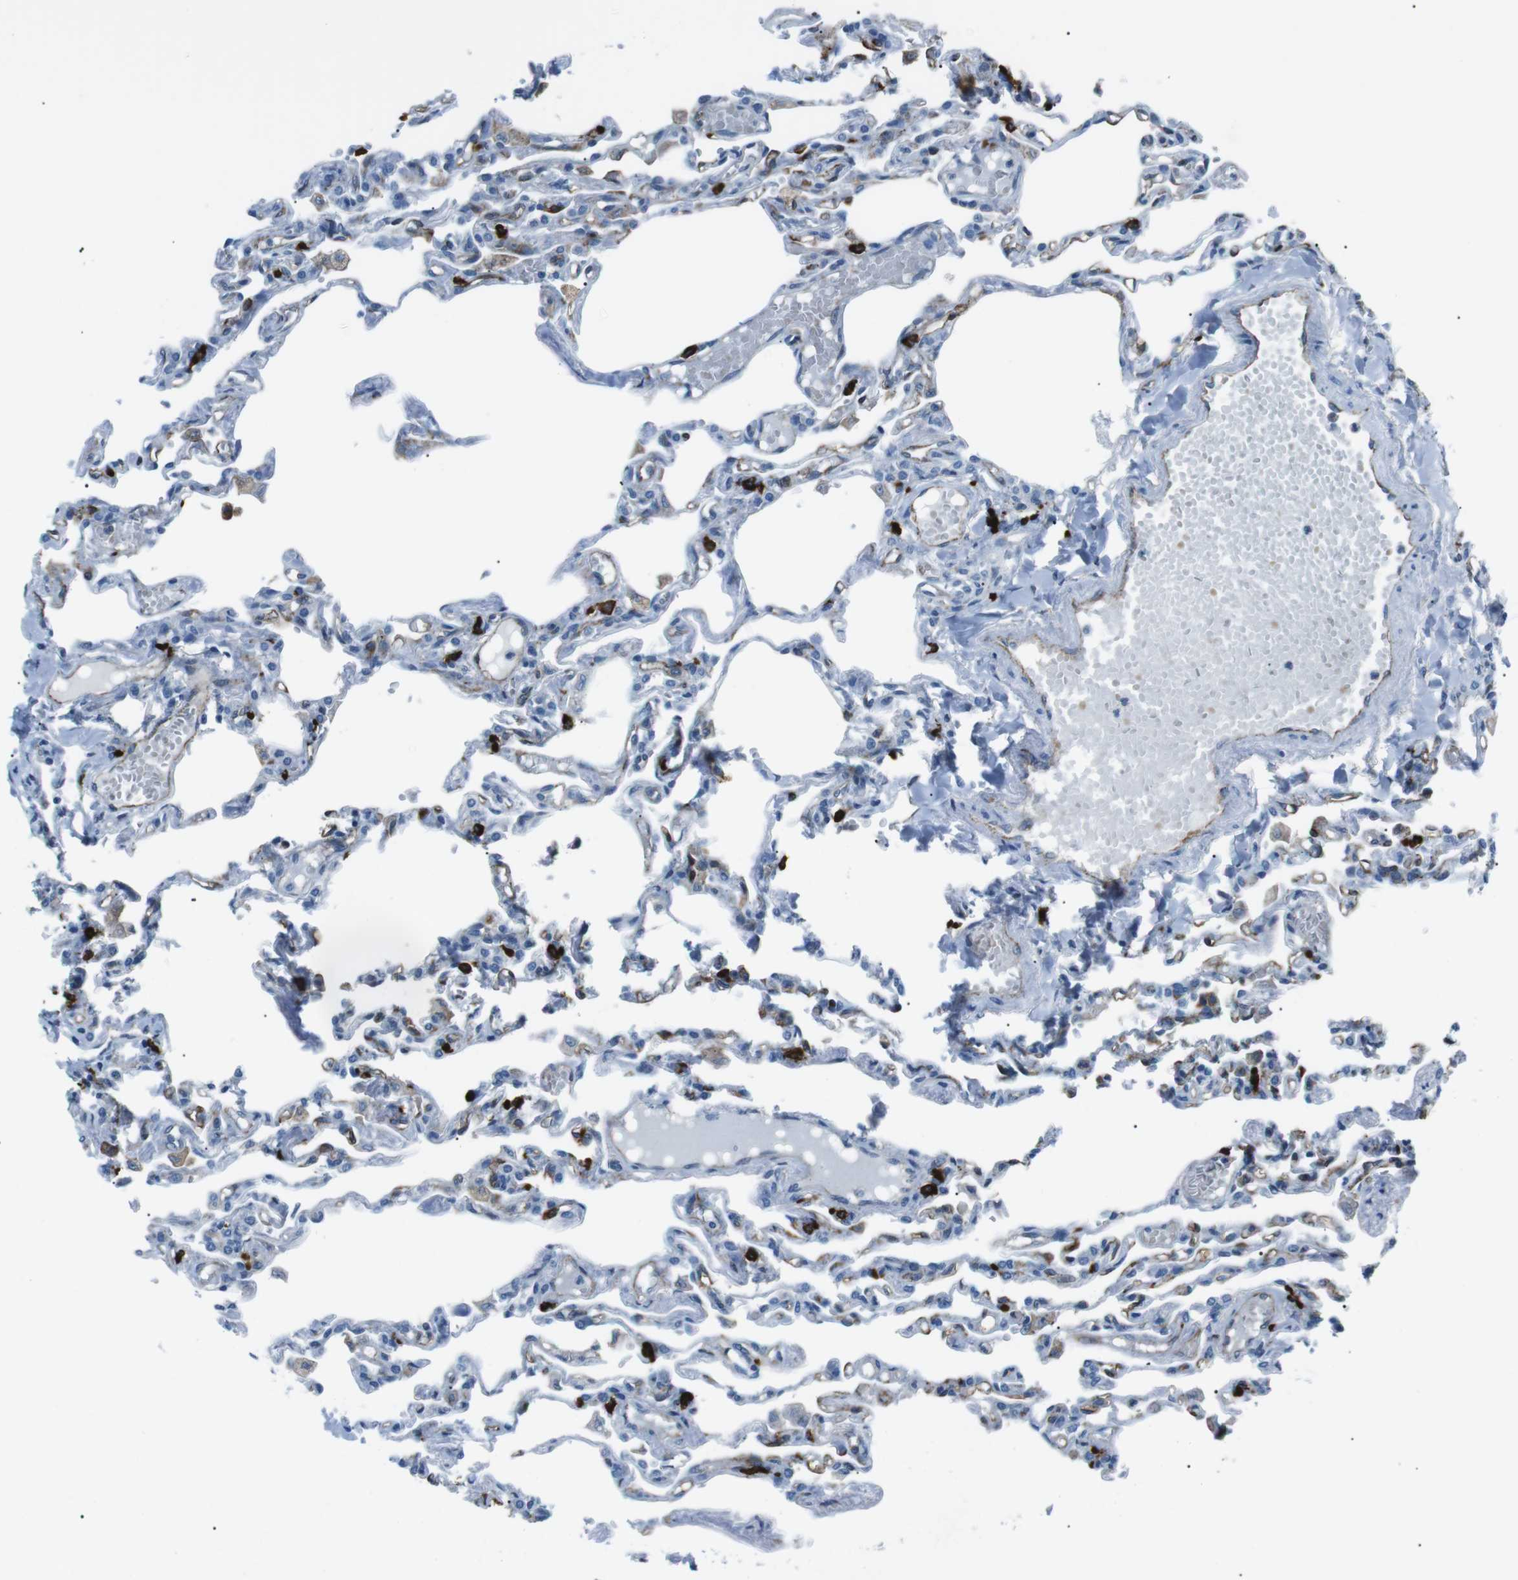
{"staining": {"intensity": "negative", "quantity": "none", "location": "none"}, "tissue": "lung", "cell_type": "Alveolar cells", "image_type": "normal", "snomed": [{"axis": "morphology", "description": "Normal tissue, NOS"}, {"axis": "topography", "description": "Lung"}], "caption": "Immunohistochemistry histopathology image of unremarkable lung: human lung stained with DAB displays no significant protein staining in alveolar cells. Brightfield microscopy of immunohistochemistry (IHC) stained with DAB (brown) and hematoxylin (blue), captured at high magnification.", "gene": "CSF2RA", "patient": {"sex": "male", "age": 21}}